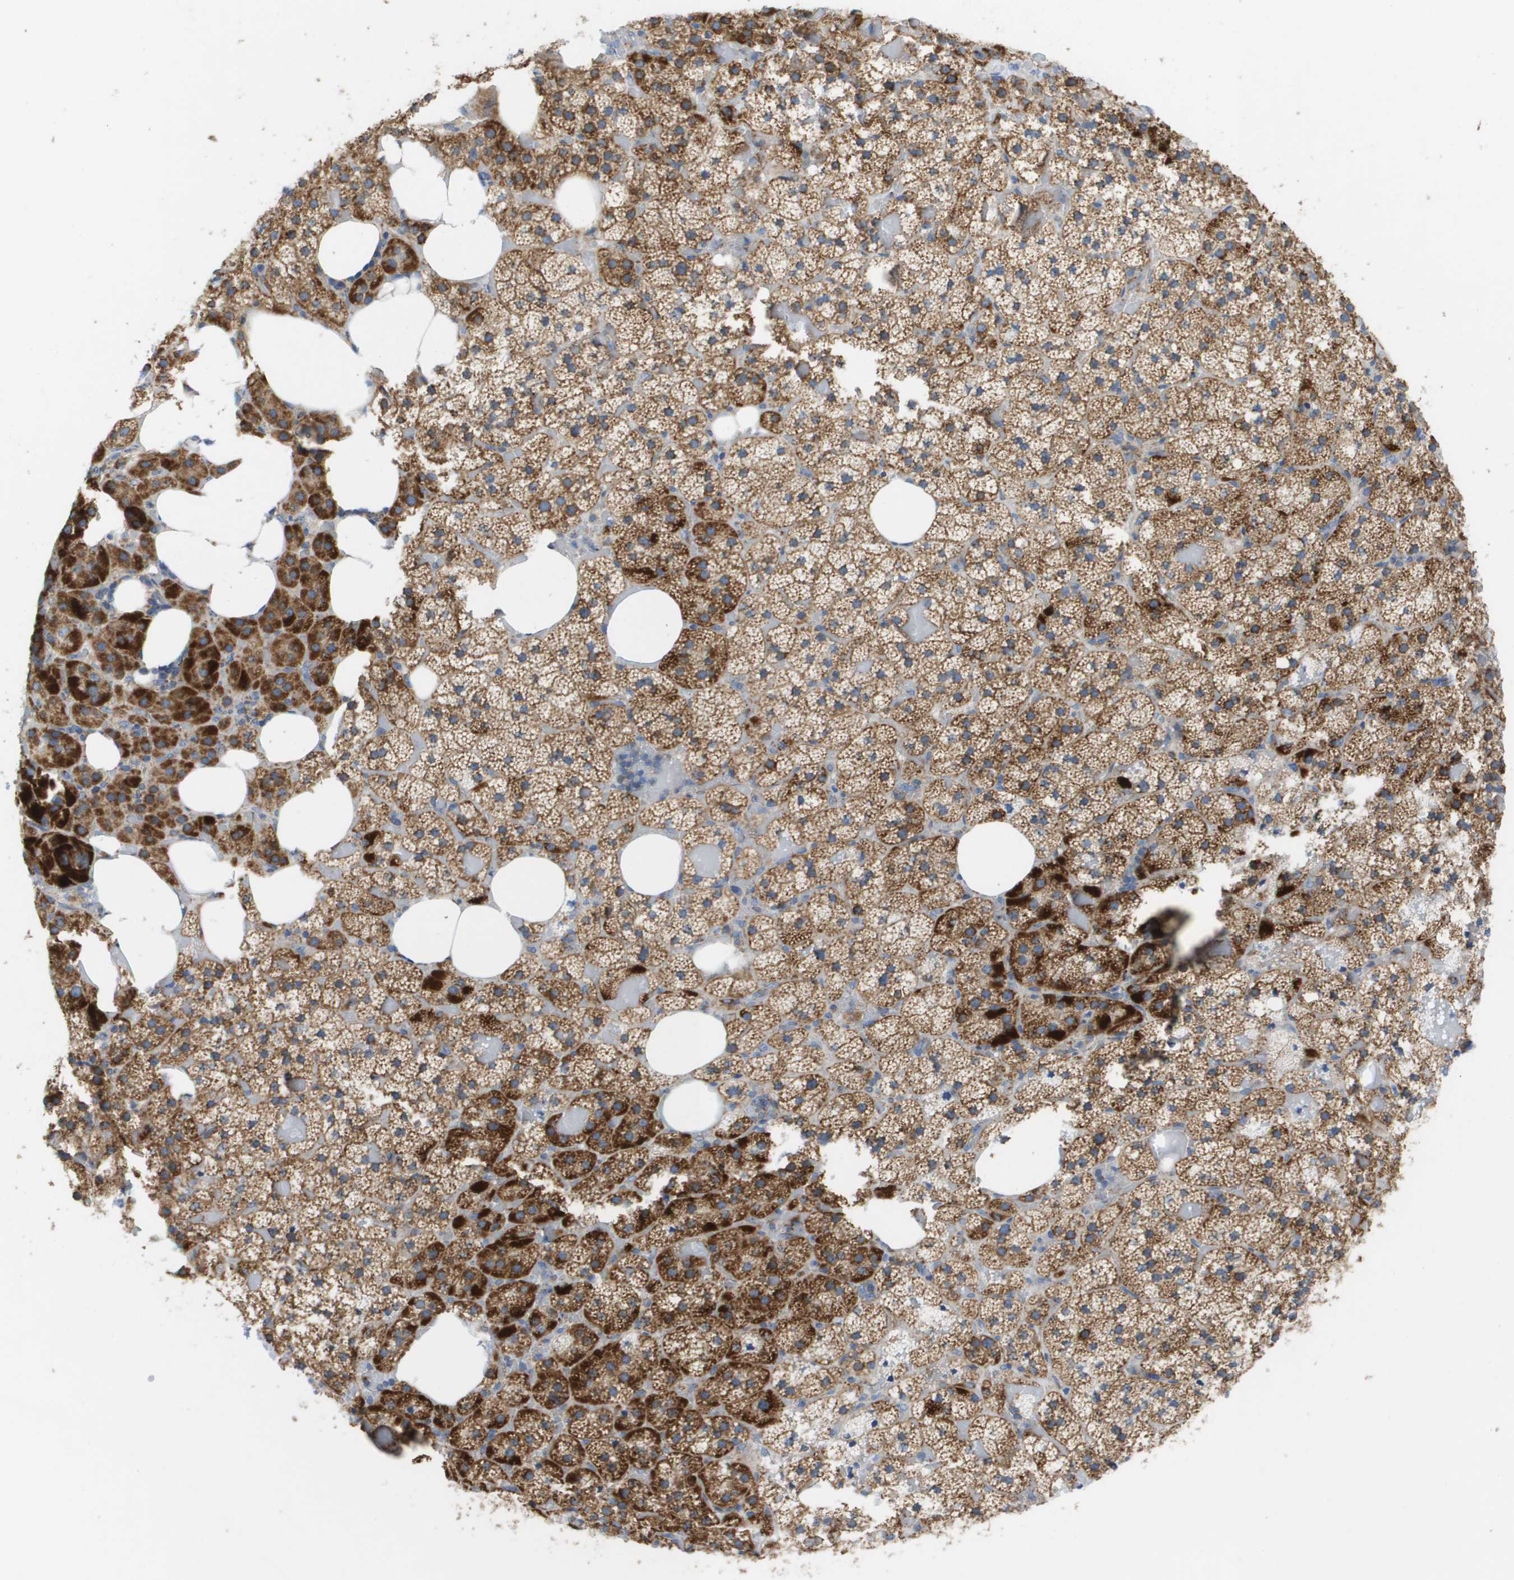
{"staining": {"intensity": "strong", "quantity": ">75%", "location": "cytoplasmic/membranous"}, "tissue": "adrenal gland", "cell_type": "Glandular cells", "image_type": "normal", "snomed": [{"axis": "morphology", "description": "Normal tissue, NOS"}, {"axis": "topography", "description": "Adrenal gland"}], "caption": "Brown immunohistochemical staining in unremarkable human adrenal gland displays strong cytoplasmic/membranous staining in approximately >75% of glandular cells. (Stains: DAB (3,3'-diaminobenzidine) in brown, nuclei in blue, Microscopy: brightfield microscopy at high magnification).", "gene": "FIS1", "patient": {"sex": "female", "age": 59}}